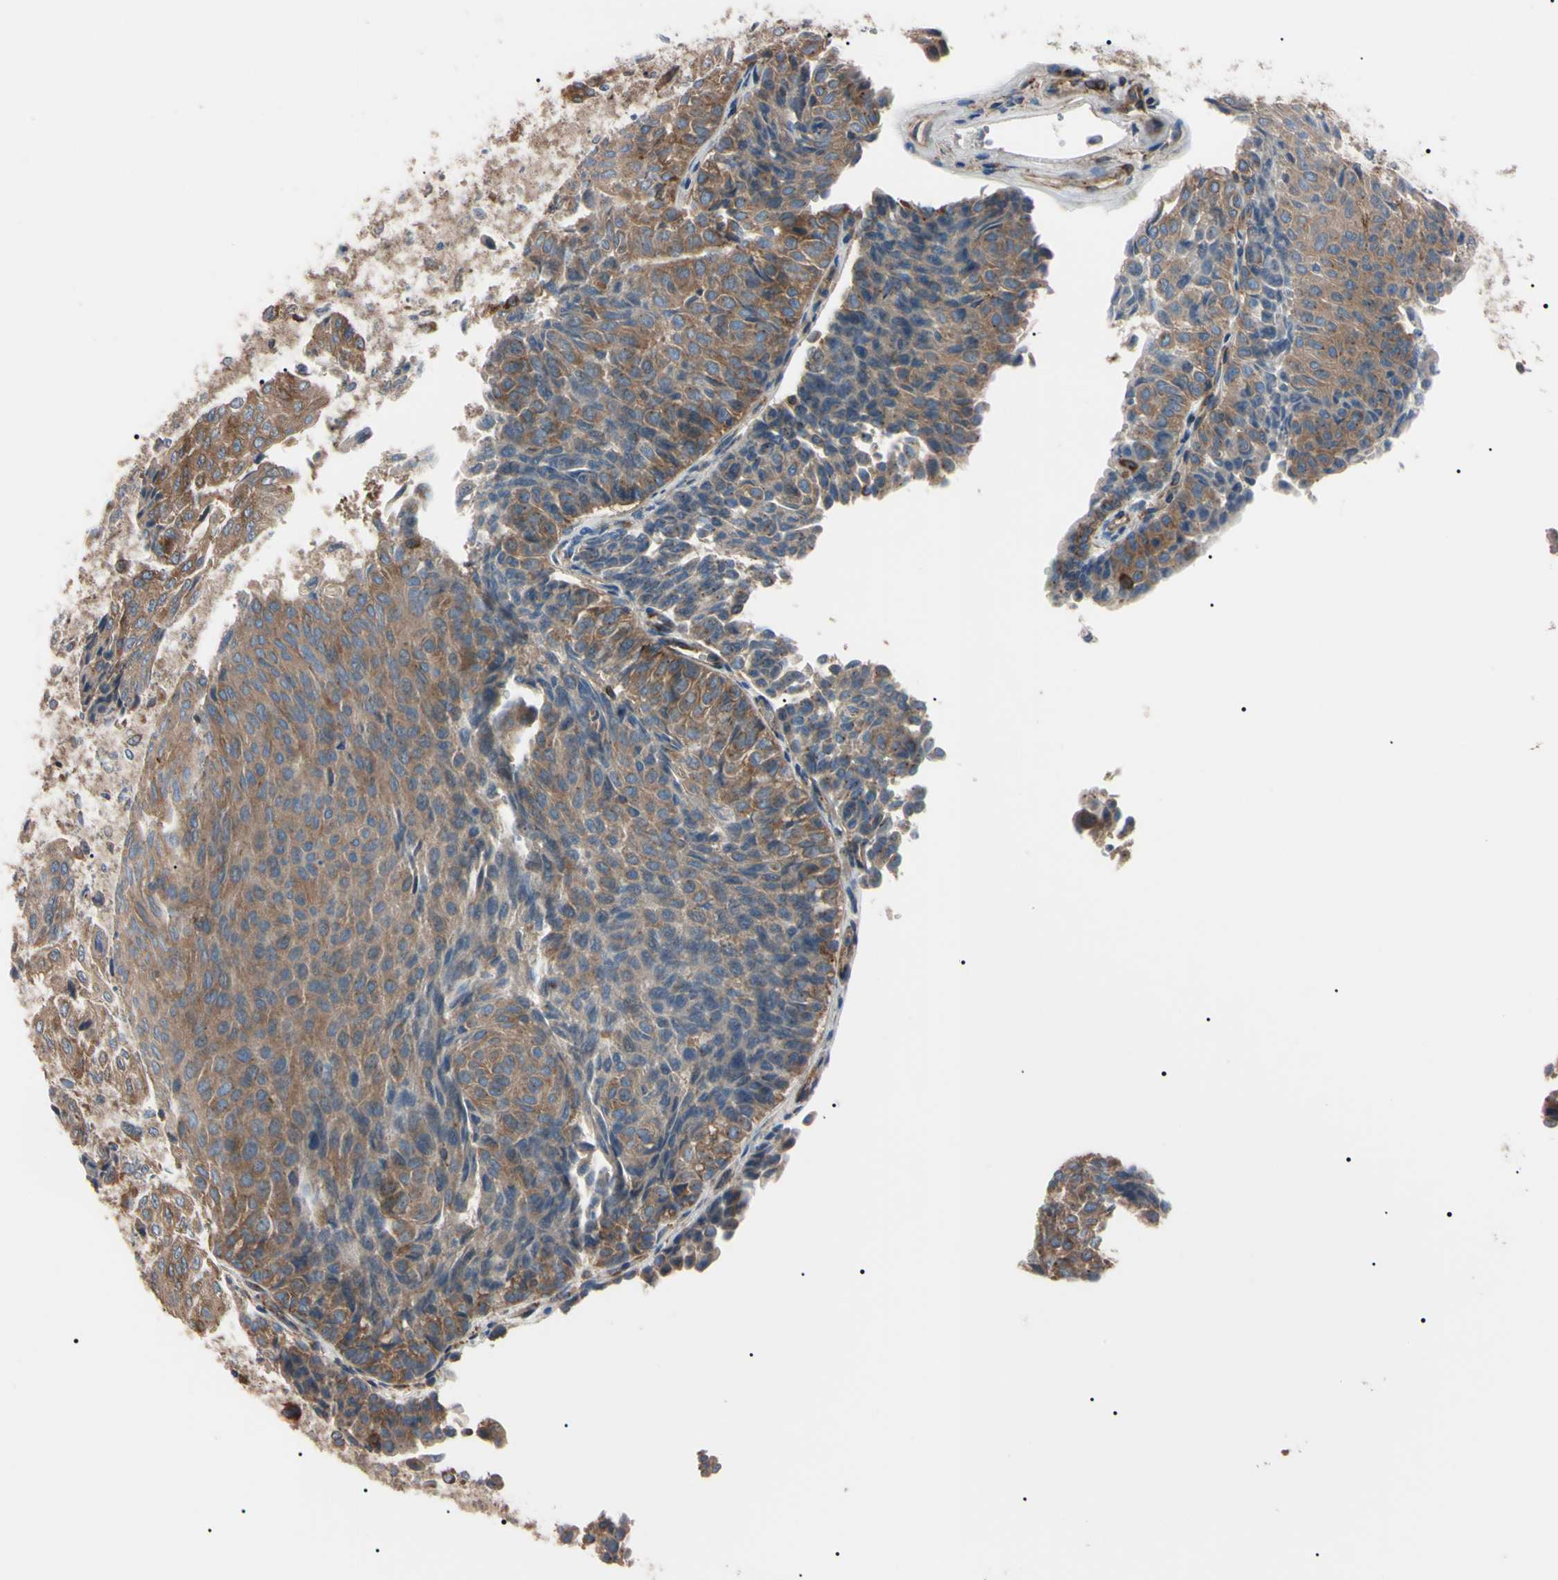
{"staining": {"intensity": "moderate", "quantity": "25%-75%", "location": "cytoplasmic/membranous"}, "tissue": "urothelial cancer", "cell_type": "Tumor cells", "image_type": "cancer", "snomed": [{"axis": "morphology", "description": "Urothelial carcinoma, Low grade"}, {"axis": "topography", "description": "Urinary bladder"}], "caption": "Urothelial cancer stained with immunohistochemistry (IHC) demonstrates moderate cytoplasmic/membranous expression in approximately 25%-75% of tumor cells. Nuclei are stained in blue.", "gene": "PRKACA", "patient": {"sex": "male", "age": 78}}